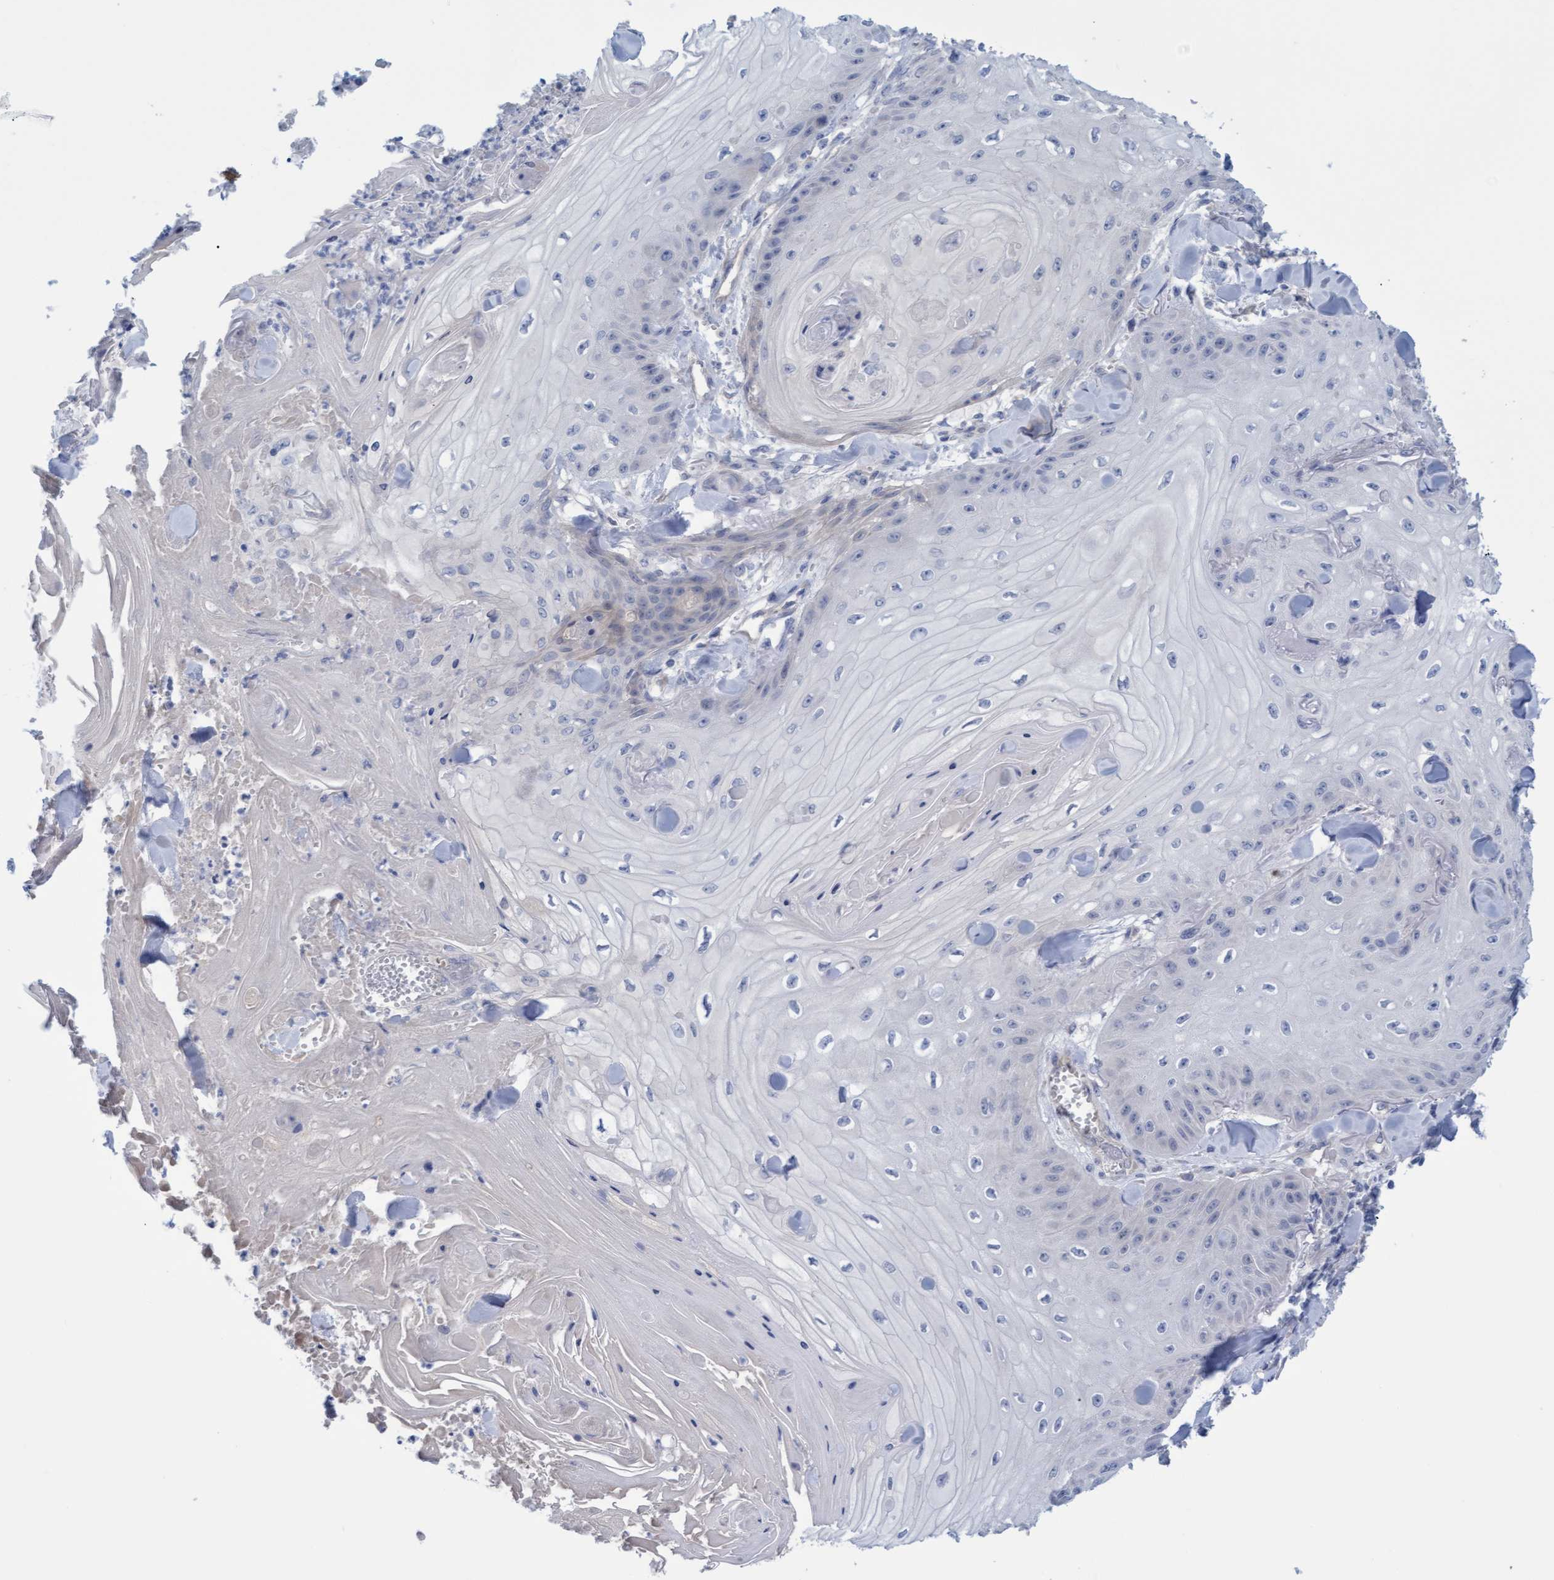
{"staining": {"intensity": "negative", "quantity": "none", "location": "none"}, "tissue": "skin cancer", "cell_type": "Tumor cells", "image_type": "cancer", "snomed": [{"axis": "morphology", "description": "Squamous cell carcinoma, NOS"}, {"axis": "topography", "description": "Skin"}], "caption": "Immunohistochemistry (IHC) histopathology image of human skin cancer (squamous cell carcinoma) stained for a protein (brown), which reveals no staining in tumor cells.", "gene": "STXBP1", "patient": {"sex": "male", "age": 74}}